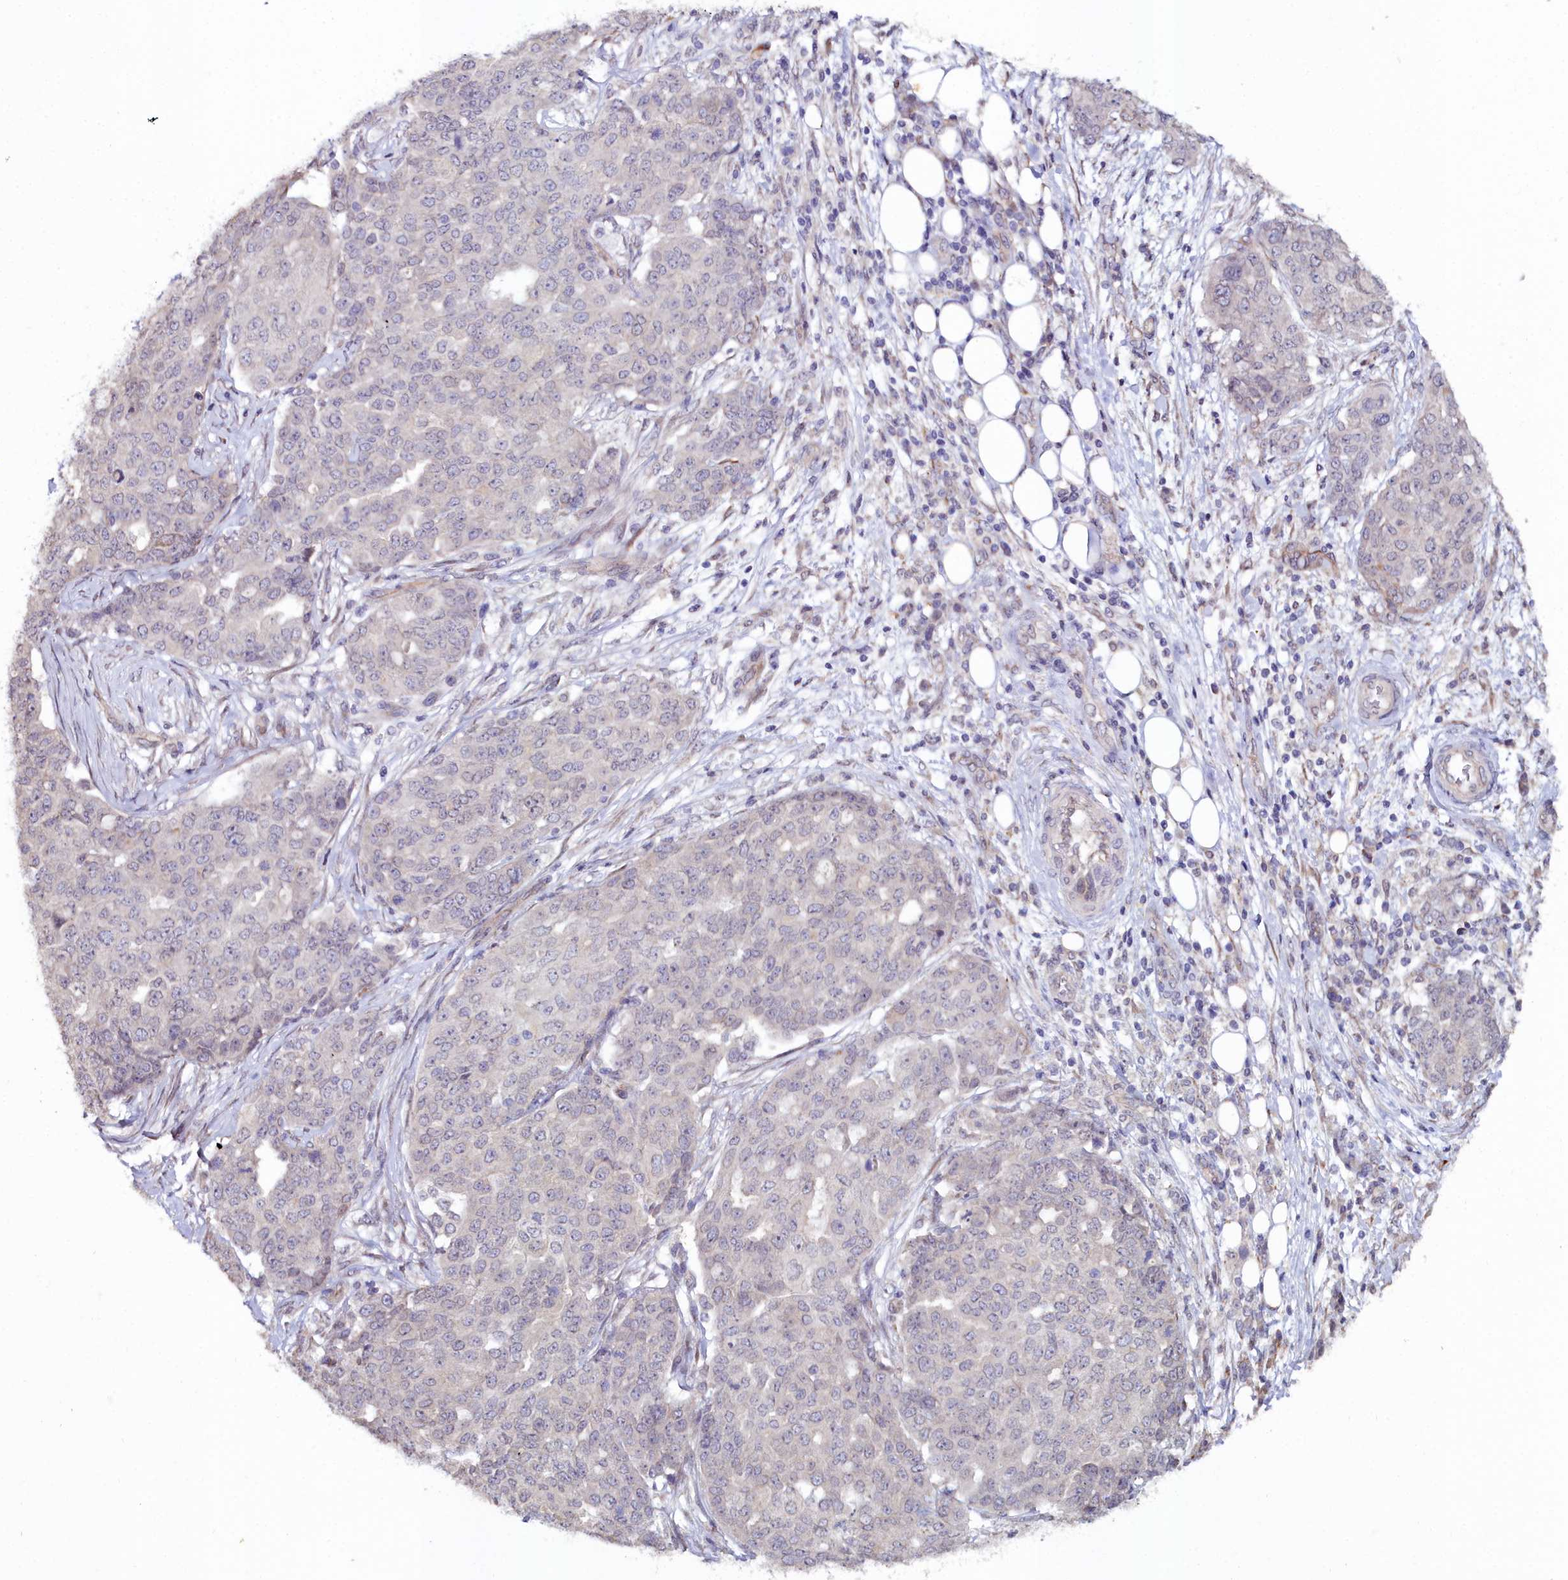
{"staining": {"intensity": "negative", "quantity": "none", "location": "none"}, "tissue": "ovarian cancer", "cell_type": "Tumor cells", "image_type": "cancer", "snomed": [{"axis": "morphology", "description": "Cystadenocarcinoma, serous, NOS"}, {"axis": "topography", "description": "Soft tissue"}, {"axis": "topography", "description": "Ovary"}], "caption": "An image of ovarian cancer (serous cystadenocarcinoma) stained for a protein reveals no brown staining in tumor cells. (Brightfield microscopy of DAB immunohistochemistry at high magnification).", "gene": "C4orf19", "patient": {"sex": "female", "age": 57}}